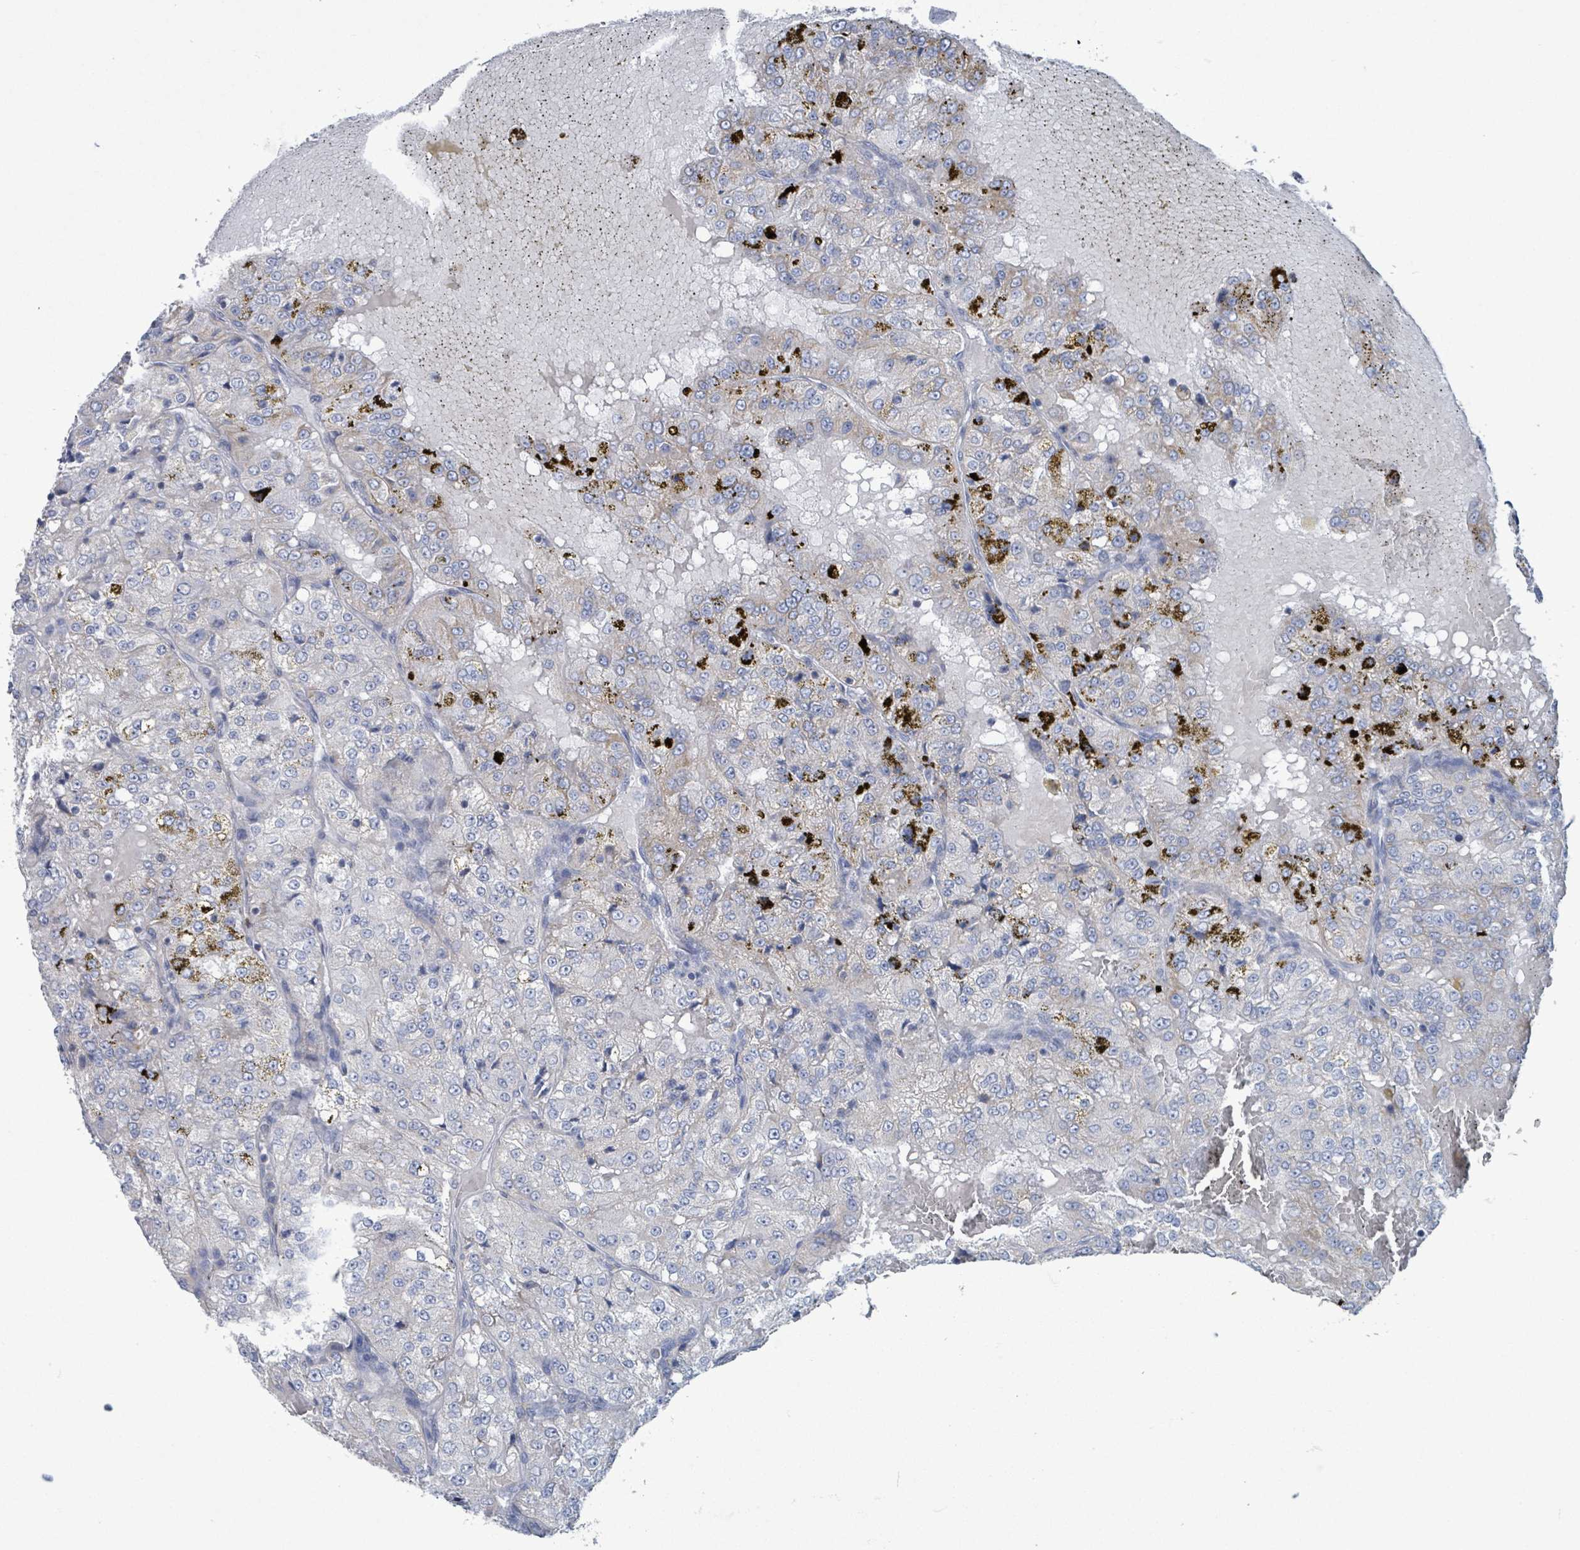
{"staining": {"intensity": "negative", "quantity": "none", "location": "none"}, "tissue": "renal cancer", "cell_type": "Tumor cells", "image_type": "cancer", "snomed": [{"axis": "morphology", "description": "Adenocarcinoma, NOS"}, {"axis": "topography", "description": "Kidney"}], "caption": "Immunohistochemistry of renal adenocarcinoma demonstrates no staining in tumor cells. The staining was performed using DAB (3,3'-diaminobenzidine) to visualize the protein expression in brown, while the nuclei were stained in blue with hematoxylin (Magnification: 20x).", "gene": "AKR1C4", "patient": {"sex": "female", "age": 63}}